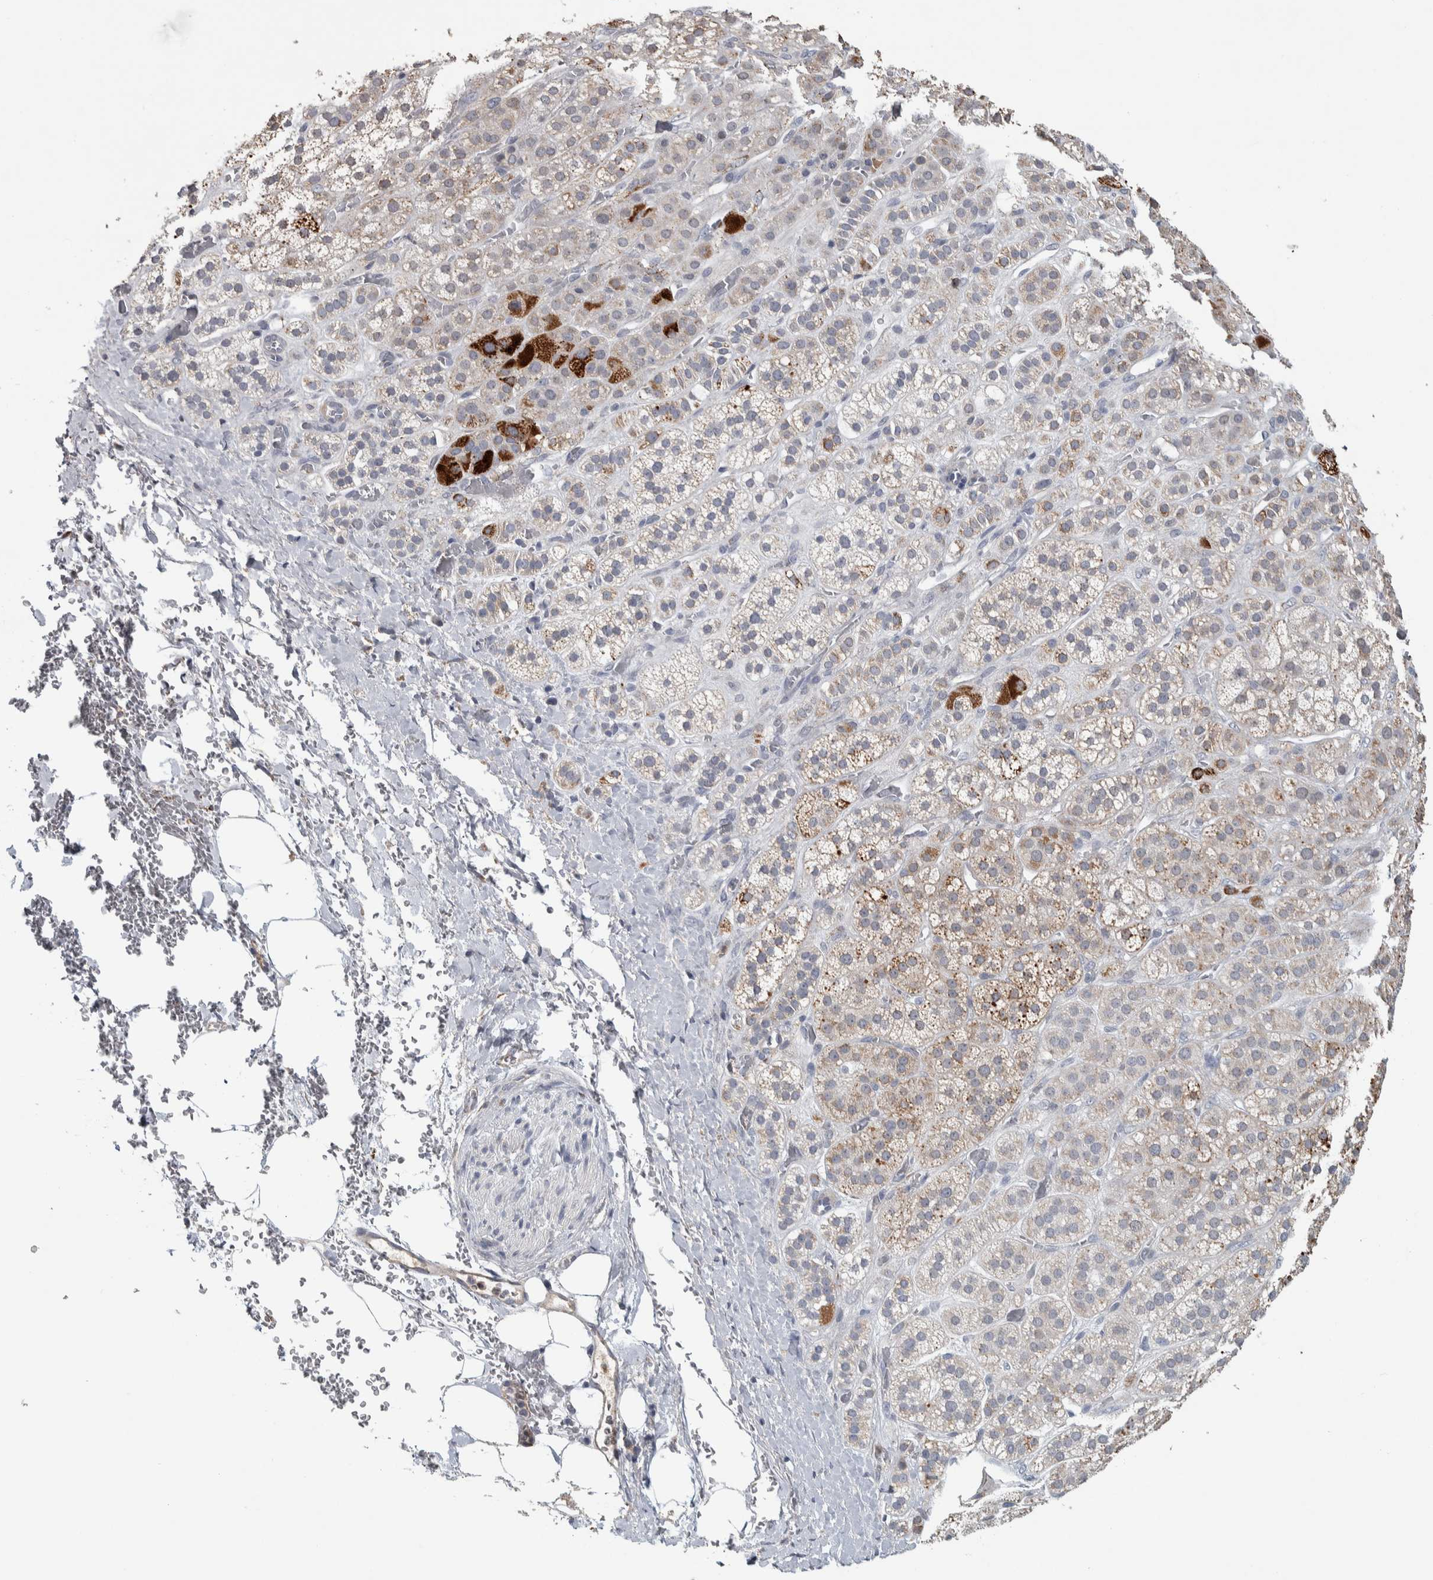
{"staining": {"intensity": "strong", "quantity": "<25%", "location": "cytoplasmic/membranous"}, "tissue": "adrenal gland", "cell_type": "Glandular cells", "image_type": "normal", "snomed": [{"axis": "morphology", "description": "Normal tissue, NOS"}, {"axis": "topography", "description": "Adrenal gland"}], "caption": "Strong cytoplasmic/membranous protein staining is present in approximately <25% of glandular cells in adrenal gland.", "gene": "FAM78A", "patient": {"sex": "male", "age": 56}}